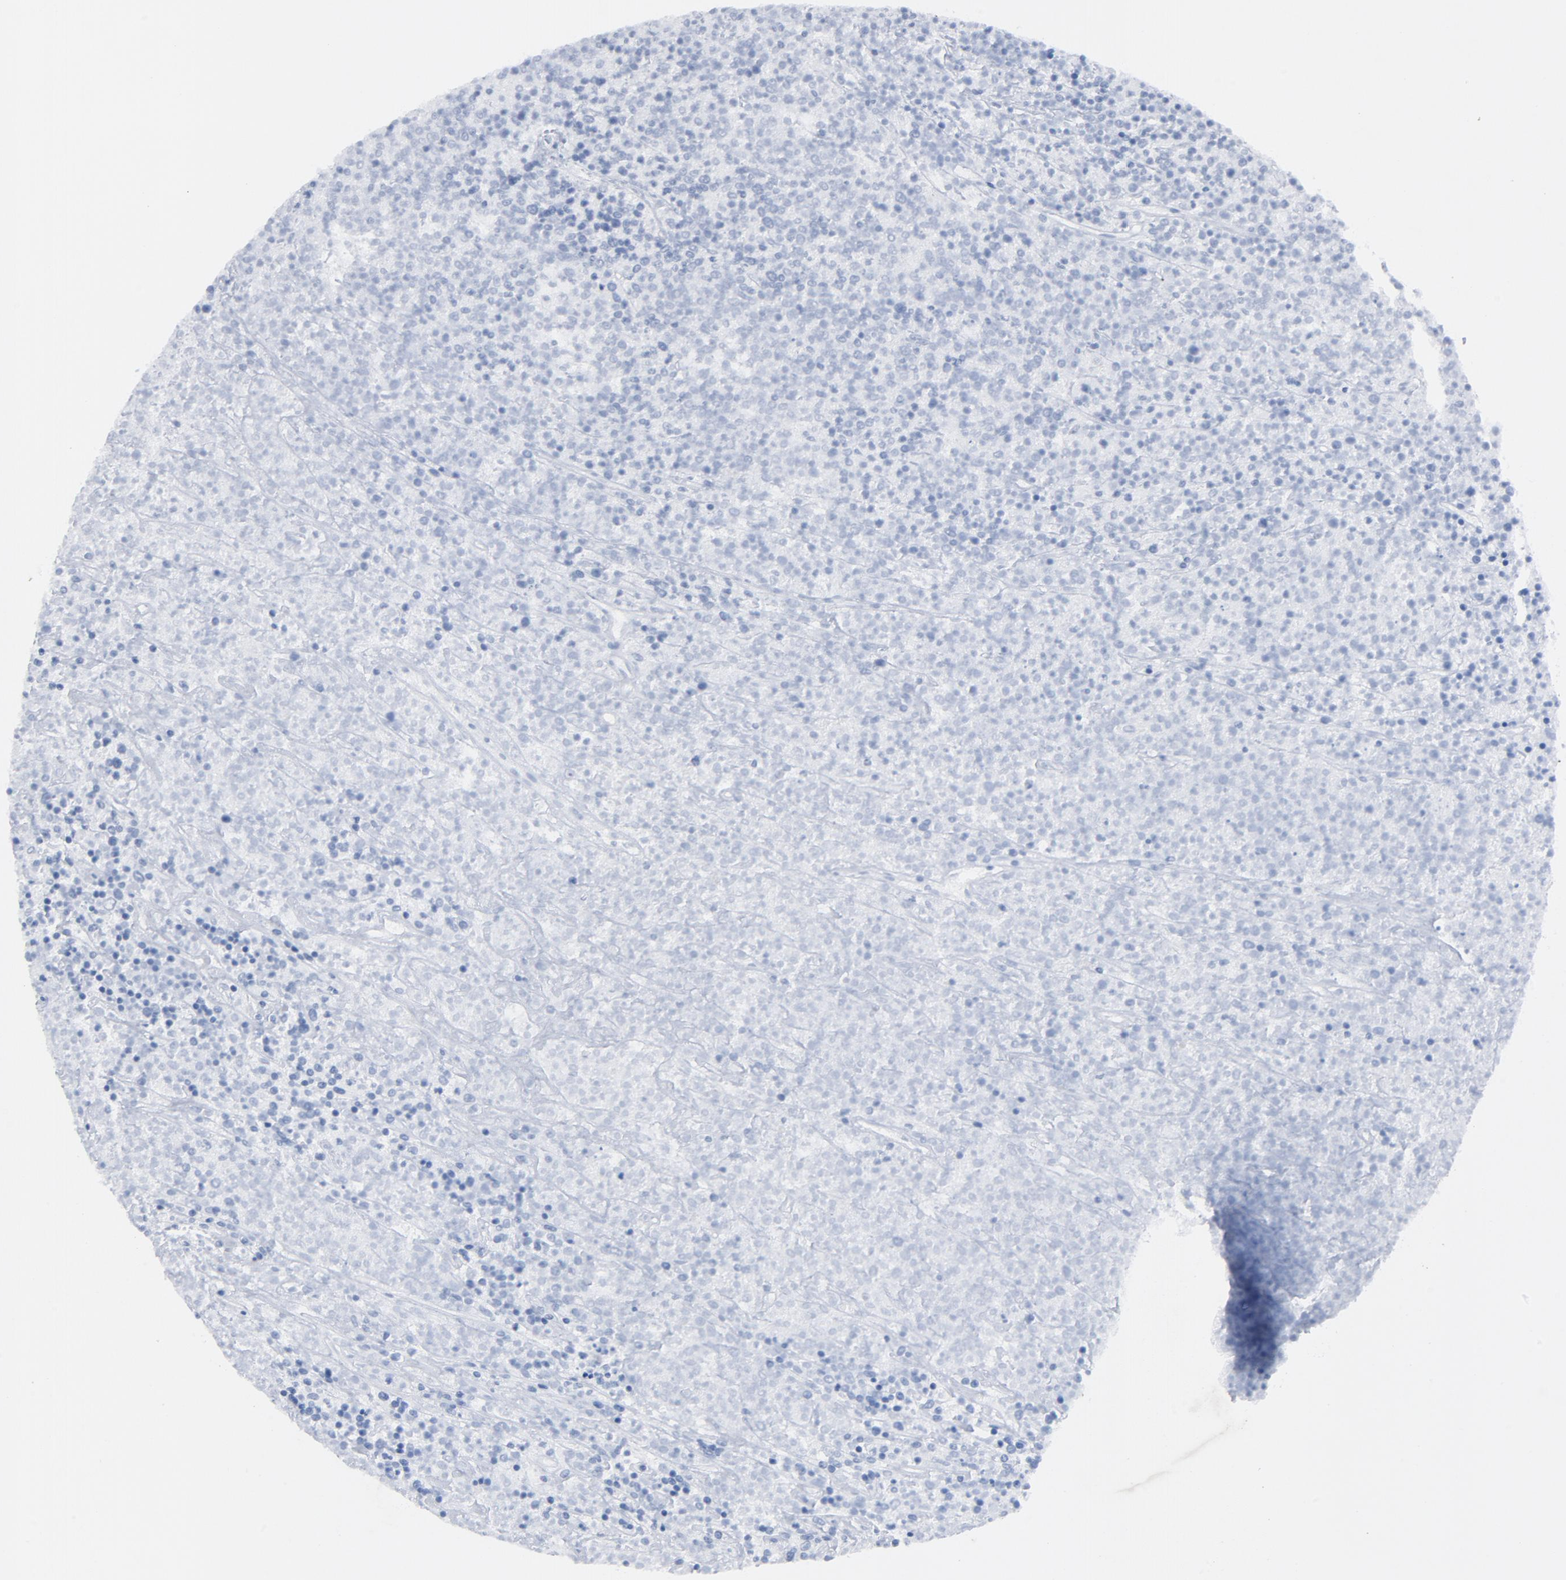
{"staining": {"intensity": "negative", "quantity": "none", "location": "none"}, "tissue": "lymphoma", "cell_type": "Tumor cells", "image_type": "cancer", "snomed": [{"axis": "morphology", "description": "Malignant lymphoma, non-Hodgkin's type, High grade"}, {"axis": "topography", "description": "Lymph node"}], "caption": "This histopathology image is of malignant lymphoma, non-Hodgkin's type (high-grade) stained with immunohistochemistry (IHC) to label a protein in brown with the nuclei are counter-stained blue. There is no expression in tumor cells. (DAB (3,3'-diaminobenzidine) immunohistochemistry, high magnification).", "gene": "TSPAN6", "patient": {"sex": "female", "age": 73}}